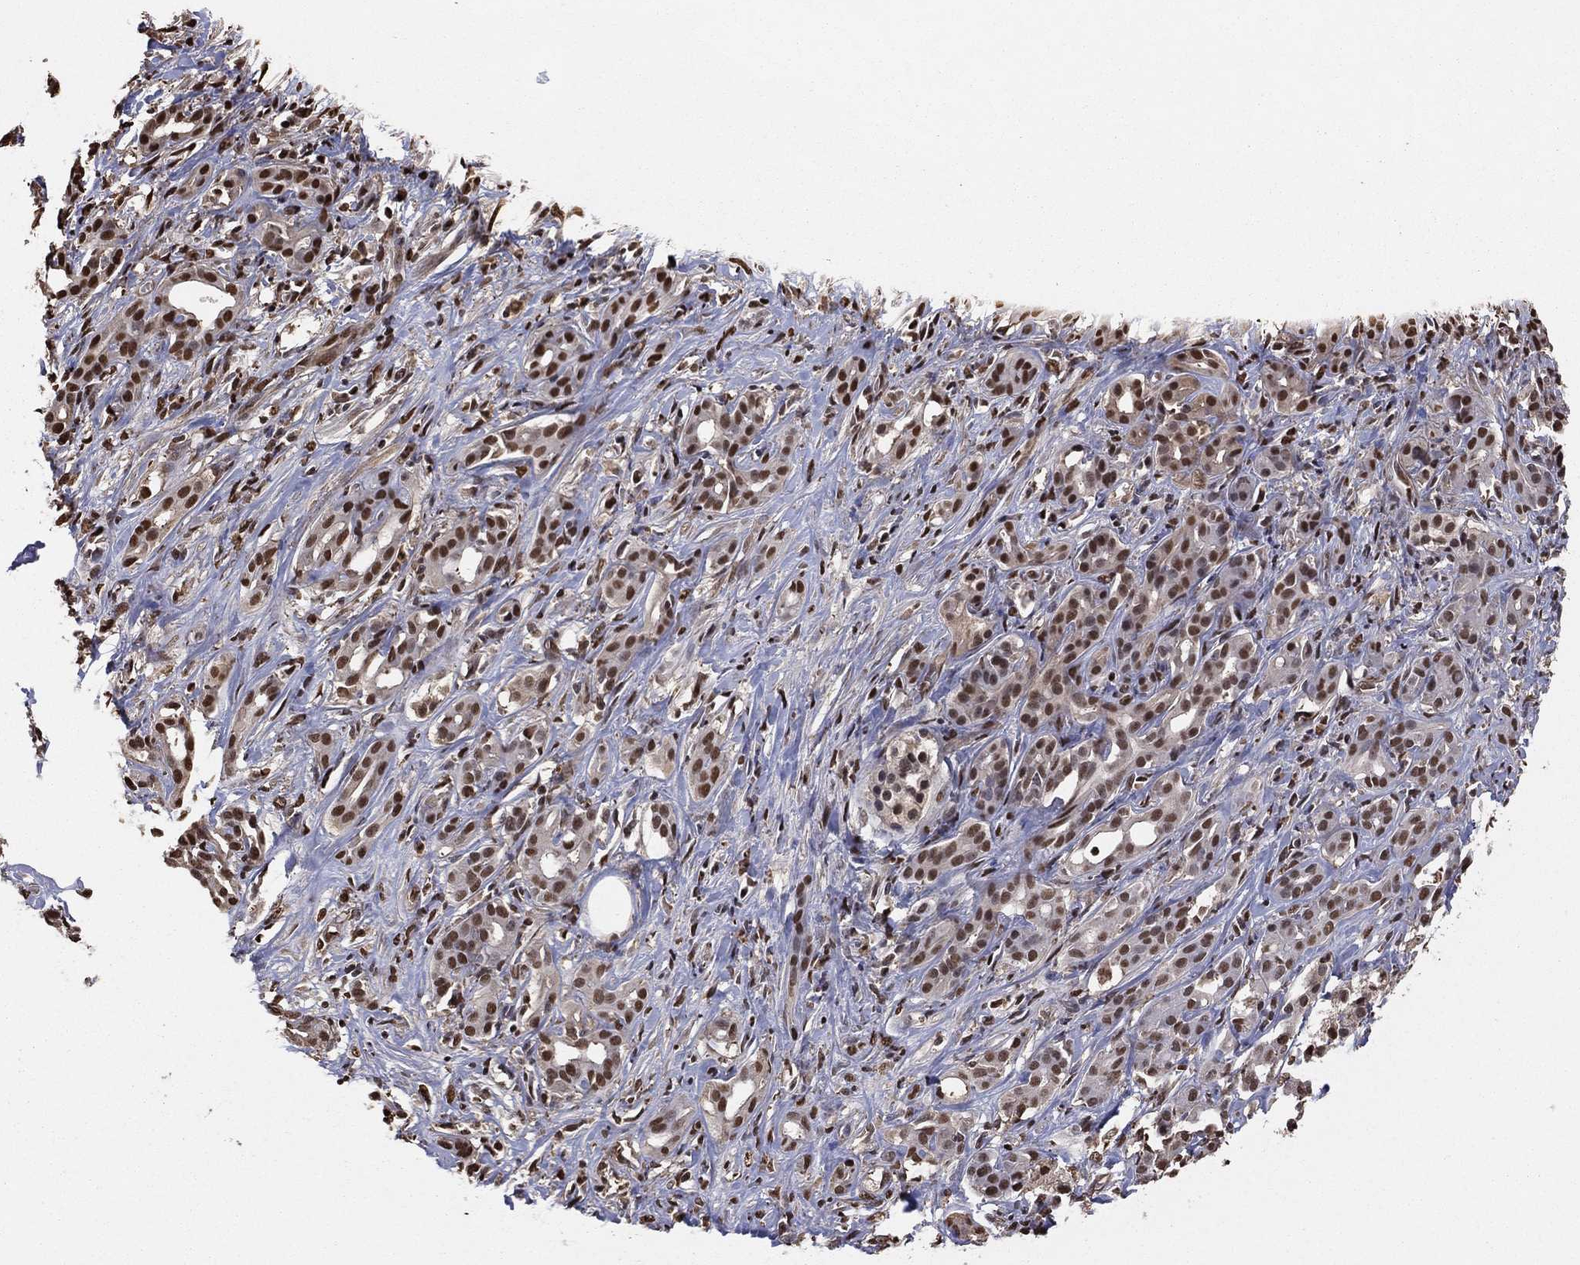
{"staining": {"intensity": "strong", "quantity": "25%-75%", "location": "cytoplasmic/membranous"}, "tissue": "pancreatic cancer", "cell_type": "Tumor cells", "image_type": "cancer", "snomed": [{"axis": "morphology", "description": "Adenocarcinoma, NOS"}, {"axis": "topography", "description": "Pancreas"}], "caption": "Tumor cells reveal high levels of strong cytoplasmic/membranous positivity in about 25%-75% of cells in pancreatic cancer (adenocarcinoma). (DAB (3,3'-diaminobenzidine) = brown stain, brightfield microscopy at high magnification).", "gene": "GAPDH", "patient": {"sex": "male", "age": 61}}